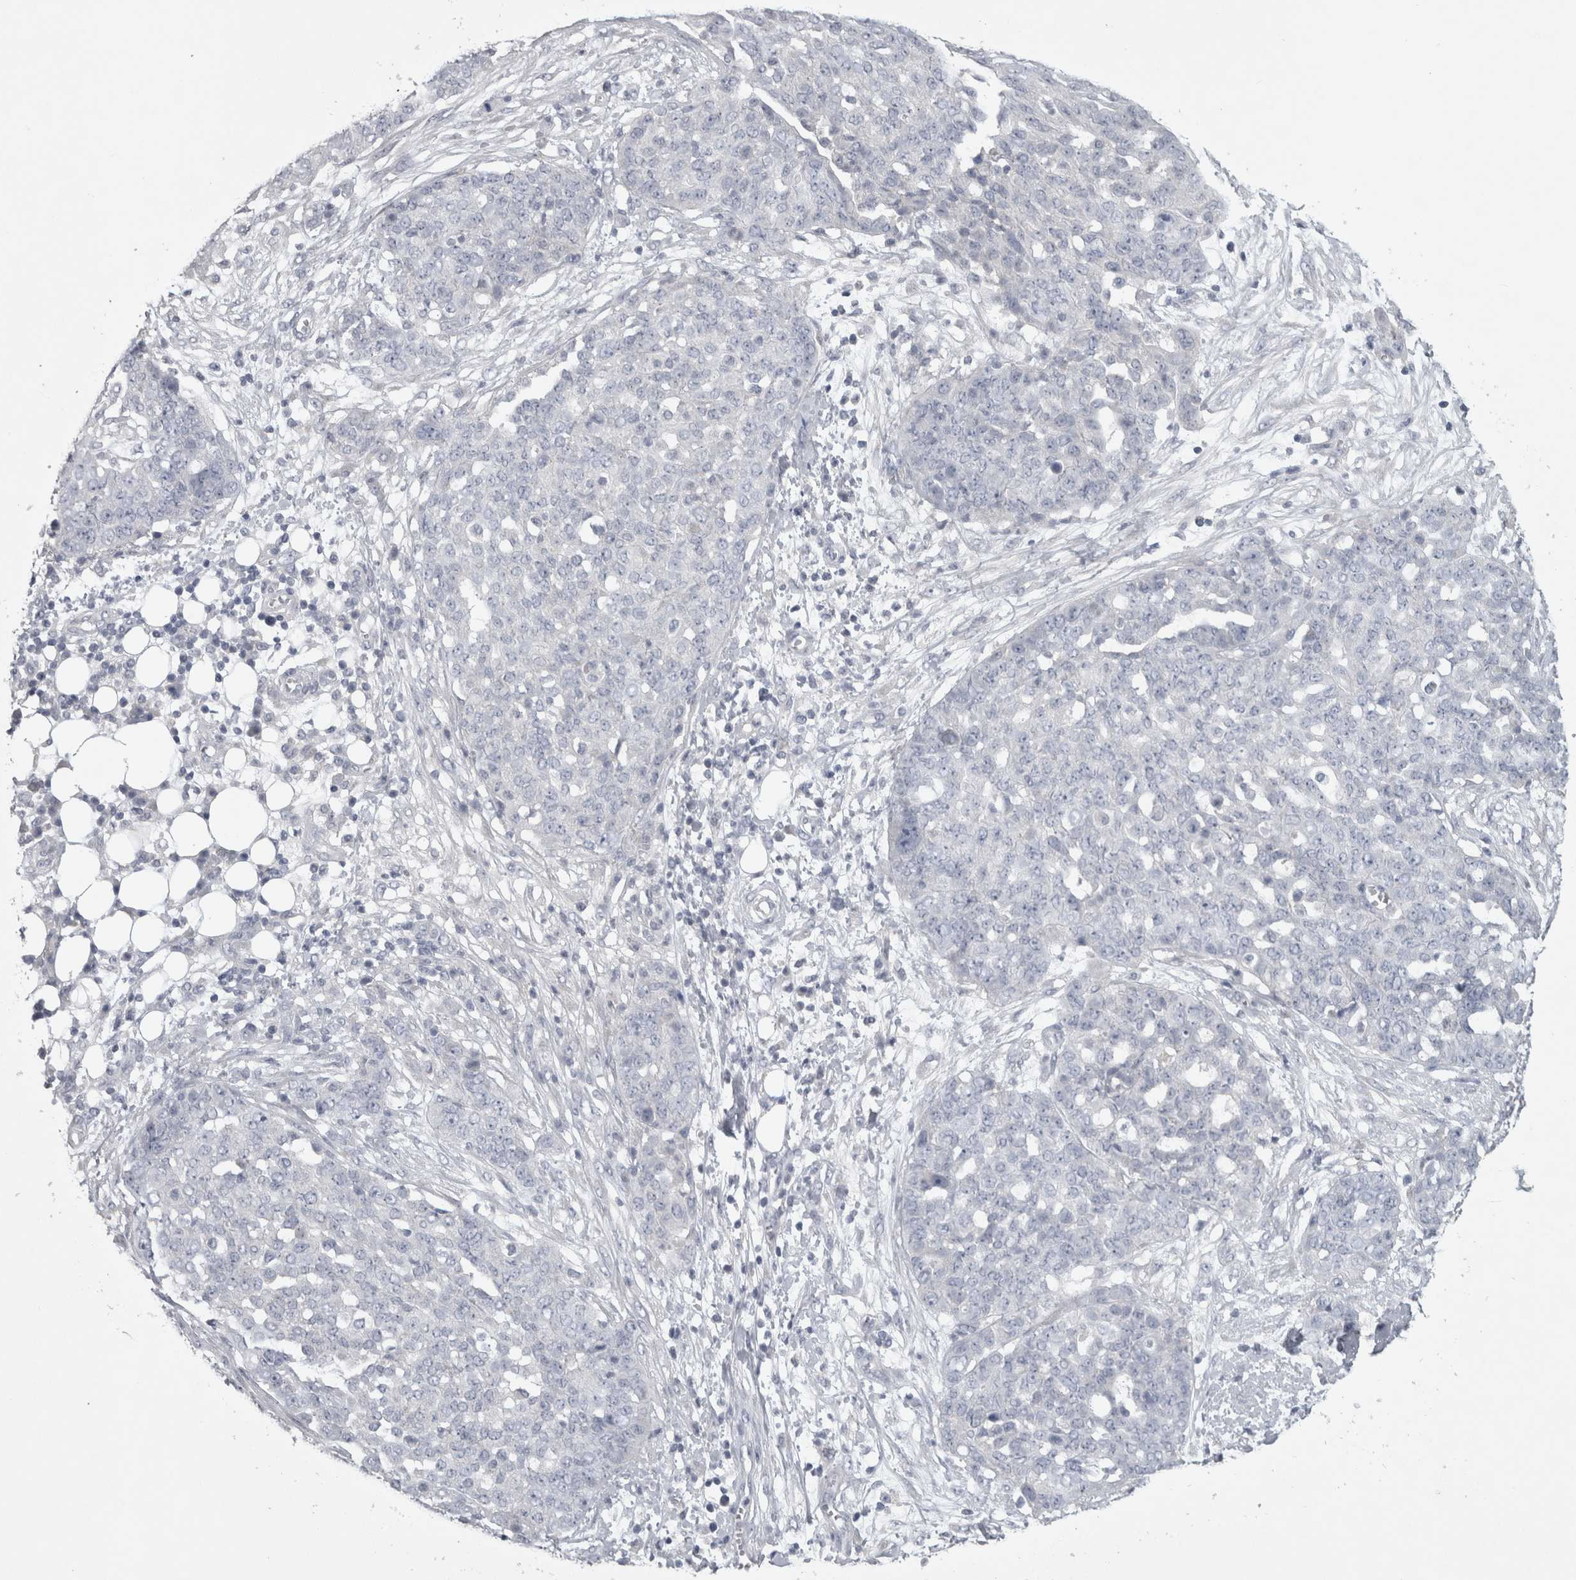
{"staining": {"intensity": "negative", "quantity": "none", "location": "none"}, "tissue": "ovarian cancer", "cell_type": "Tumor cells", "image_type": "cancer", "snomed": [{"axis": "morphology", "description": "Cystadenocarcinoma, serous, NOS"}, {"axis": "topography", "description": "Soft tissue"}, {"axis": "topography", "description": "Ovary"}], "caption": "An immunohistochemistry image of serous cystadenocarcinoma (ovarian) is shown. There is no staining in tumor cells of serous cystadenocarcinoma (ovarian). Nuclei are stained in blue.", "gene": "ENPP7", "patient": {"sex": "female", "age": 57}}